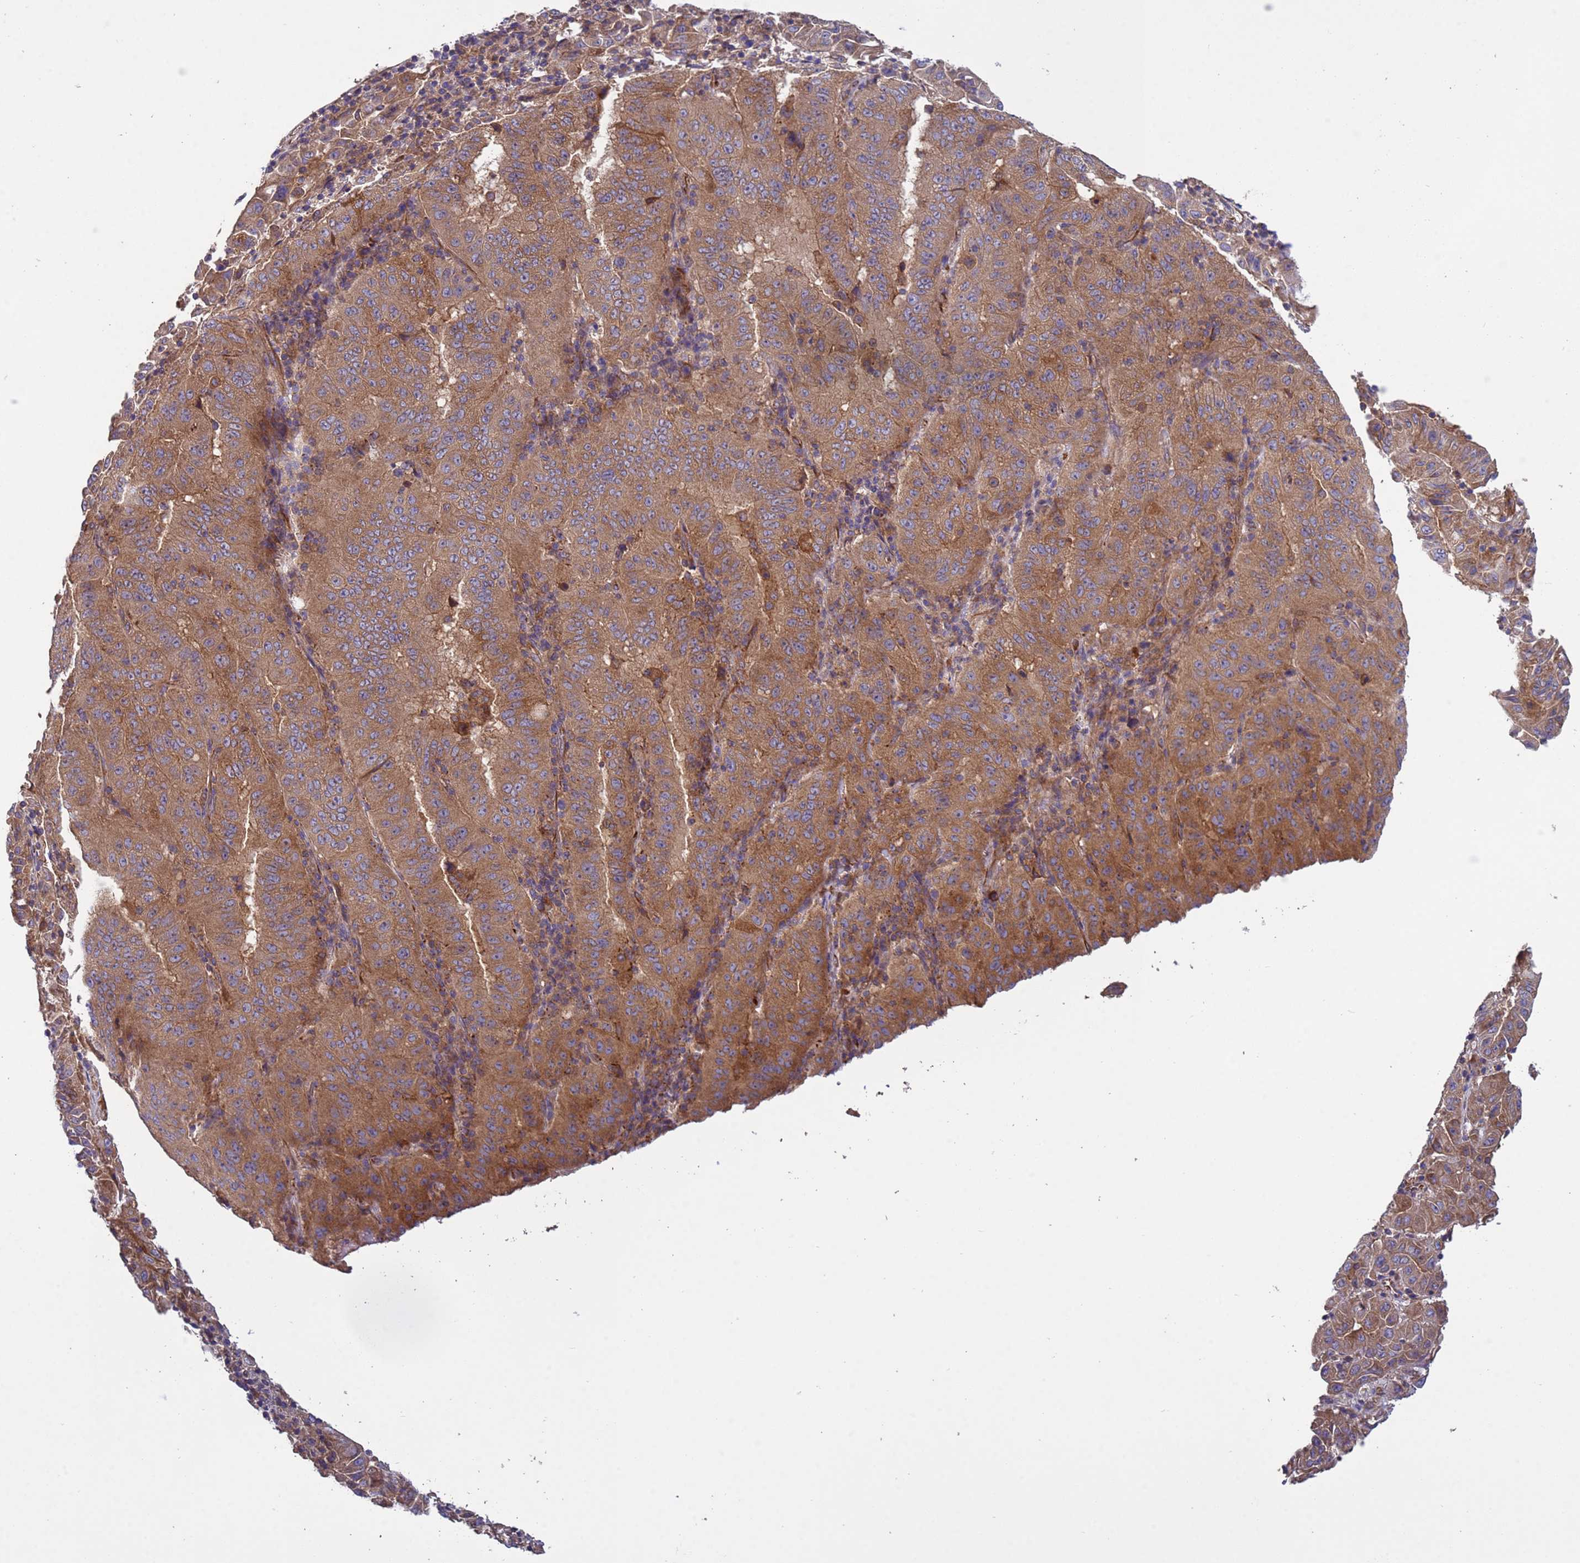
{"staining": {"intensity": "moderate", "quantity": ">75%", "location": "cytoplasmic/membranous"}, "tissue": "pancreatic cancer", "cell_type": "Tumor cells", "image_type": "cancer", "snomed": [{"axis": "morphology", "description": "Adenocarcinoma, NOS"}, {"axis": "topography", "description": "Pancreas"}], "caption": "Protein expression analysis of pancreatic adenocarcinoma displays moderate cytoplasmic/membranous staining in about >75% of tumor cells. Nuclei are stained in blue.", "gene": "RAB10", "patient": {"sex": "male", "age": 63}}